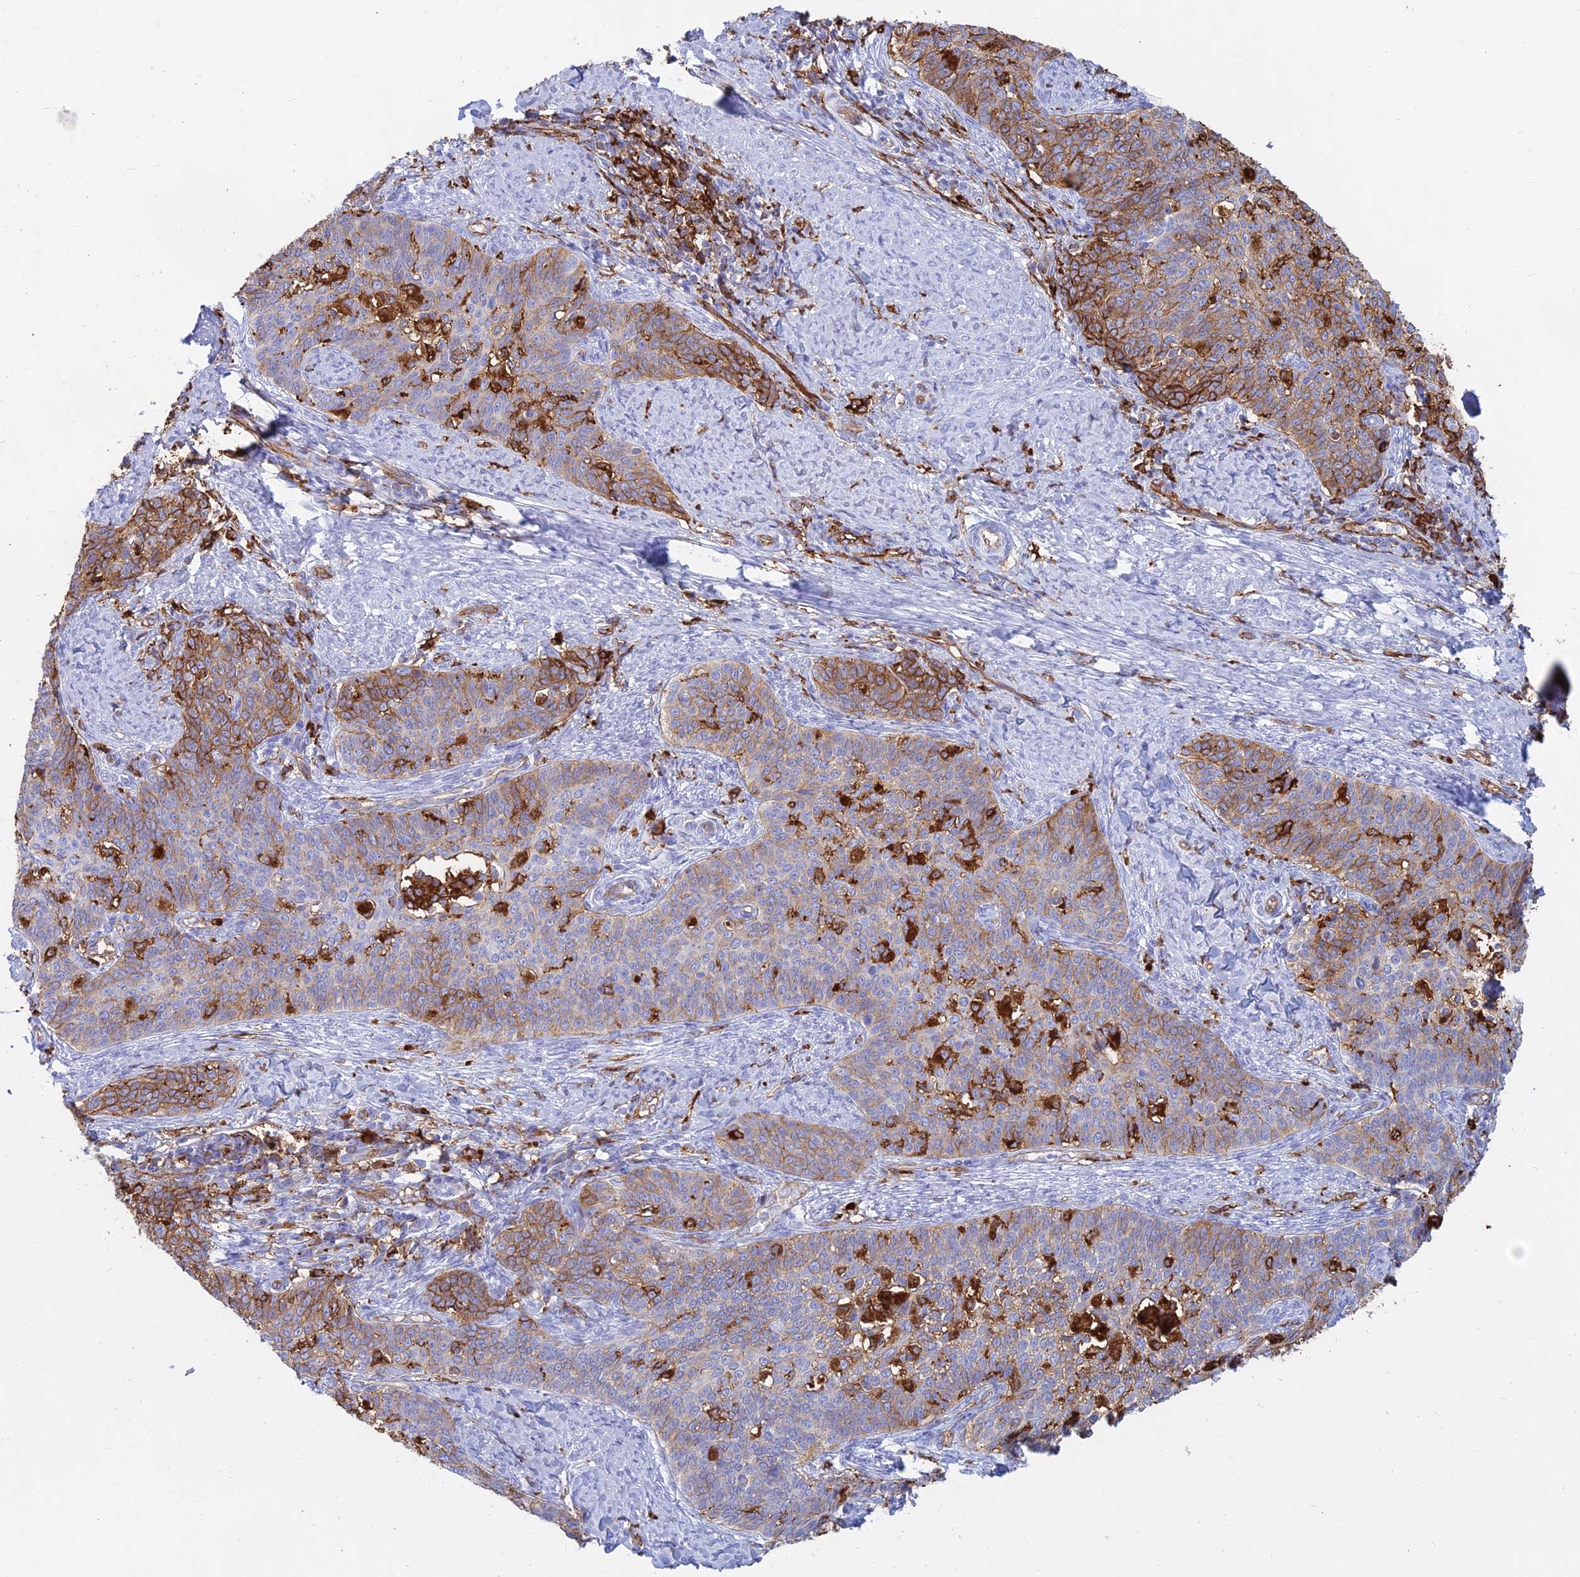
{"staining": {"intensity": "moderate", "quantity": ">75%", "location": "cytoplasmic/membranous"}, "tissue": "cervical cancer", "cell_type": "Tumor cells", "image_type": "cancer", "snomed": [{"axis": "morphology", "description": "Squamous cell carcinoma, NOS"}, {"axis": "topography", "description": "Cervix"}], "caption": "Moderate cytoplasmic/membranous positivity is seen in about >75% of tumor cells in cervical cancer.", "gene": "HLA-DRB1", "patient": {"sex": "female", "age": 39}}